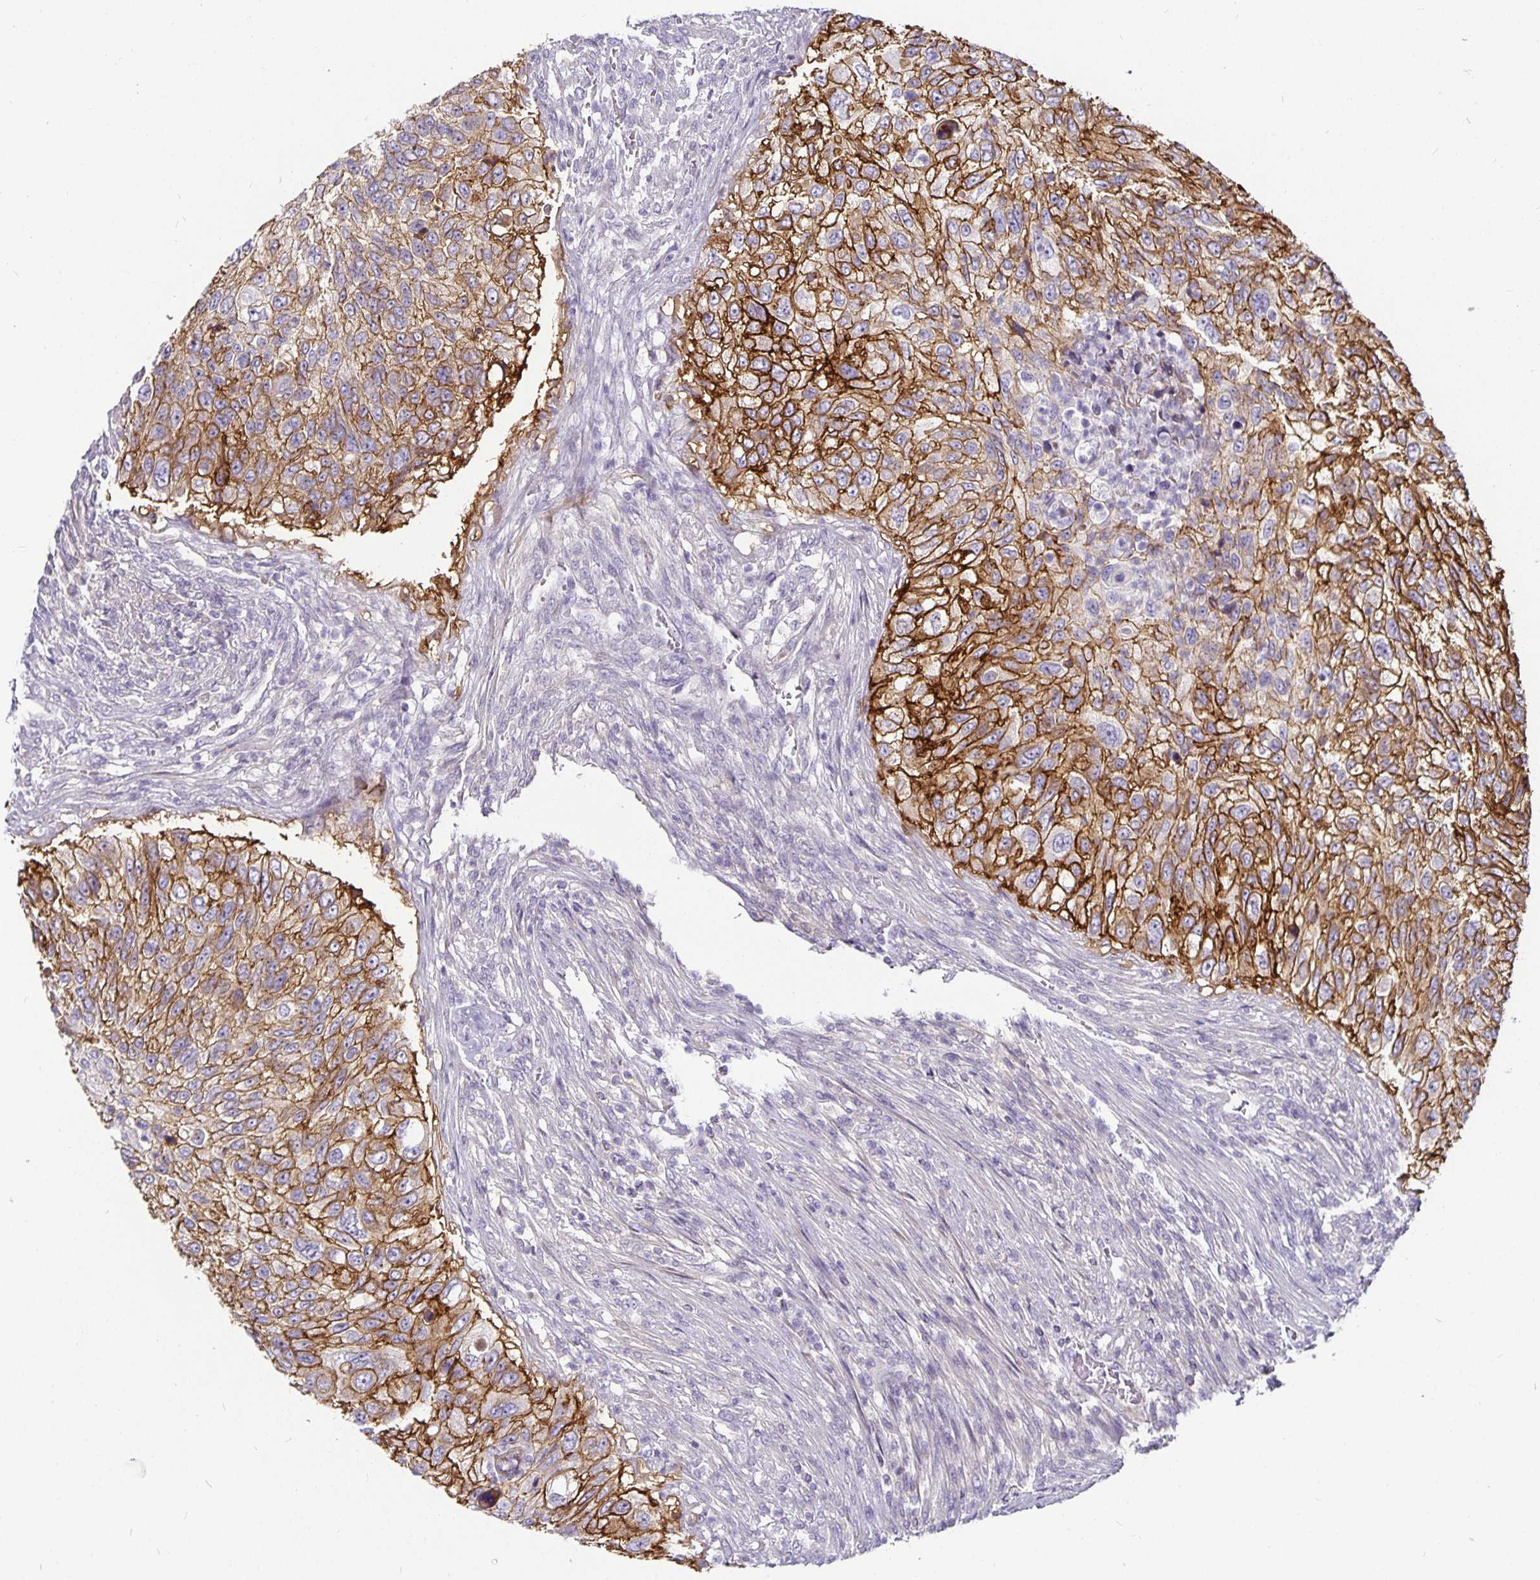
{"staining": {"intensity": "strong", "quantity": "25%-75%", "location": "cytoplasmic/membranous"}, "tissue": "urothelial cancer", "cell_type": "Tumor cells", "image_type": "cancer", "snomed": [{"axis": "morphology", "description": "Urothelial carcinoma, High grade"}, {"axis": "topography", "description": "Urinary bladder"}], "caption": "High-power microscopy captured an immunohistochemistry (IHC) histopathology image of high-grade urothelial carcinoma, revealing strong cytoplasmic/membranous expression in approximately 25%-75% of tumor cells.", "gene": "CA12", "patient": {"sex": "female", "age": 60}}